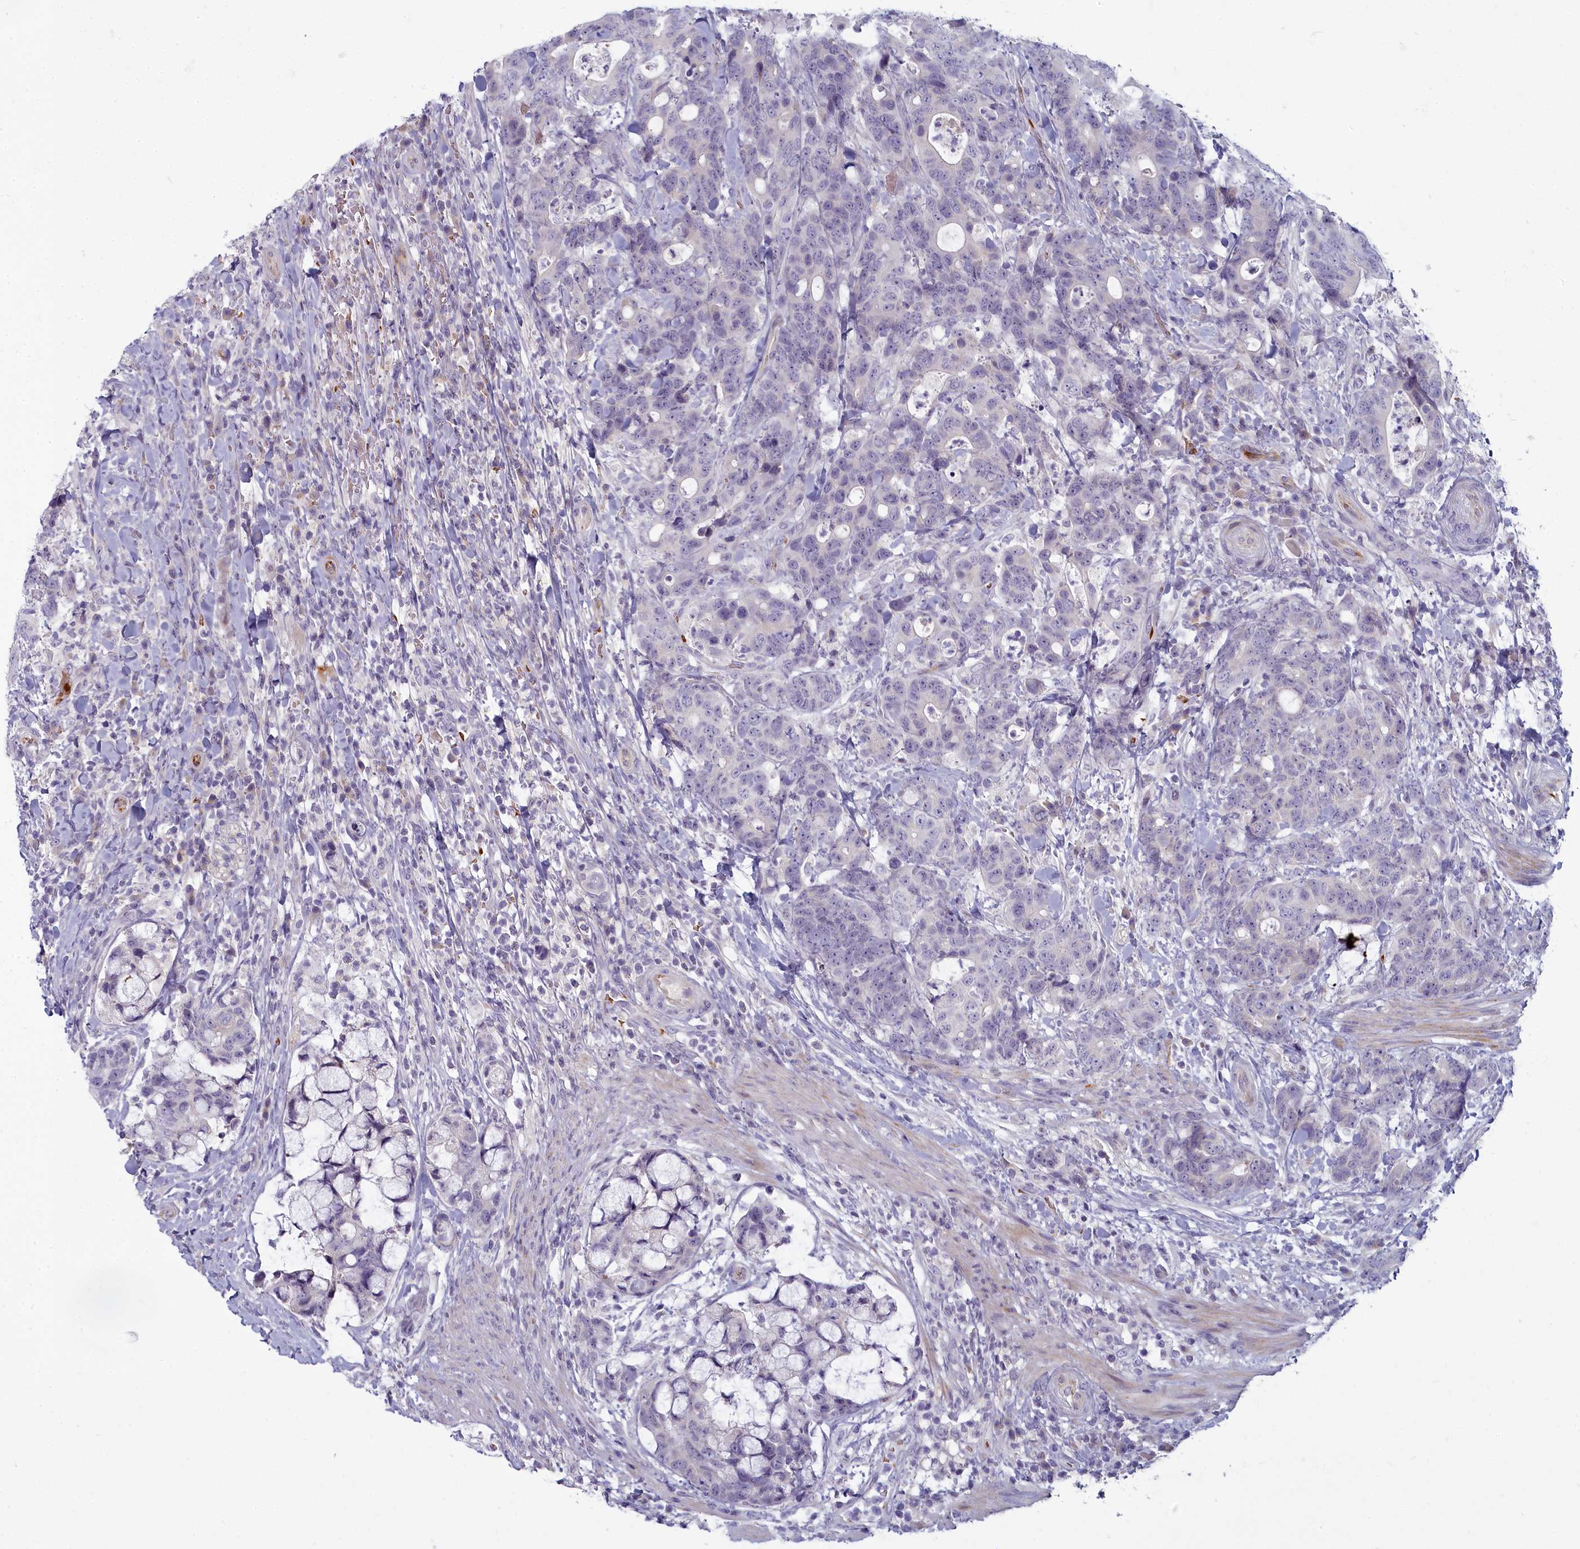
{"staining": {"intensity": "negative", "quantity": "none", "location": "none"}, "tissue": "colorectal cancer", "cell_type": "Tumor cells", "image_type": "cancer", "snomed": [{"axis": "morphology", "description": "Adenocarcinoma, NOS"}, {"axis": "topography", "description": "Colon"}], "caption": "This is an IHC image of human adenocarcinoma (colorectal). There is no expression in tumor cells.", "gene": "ARL15", "patient": {"sex": "female", "age": 82}}